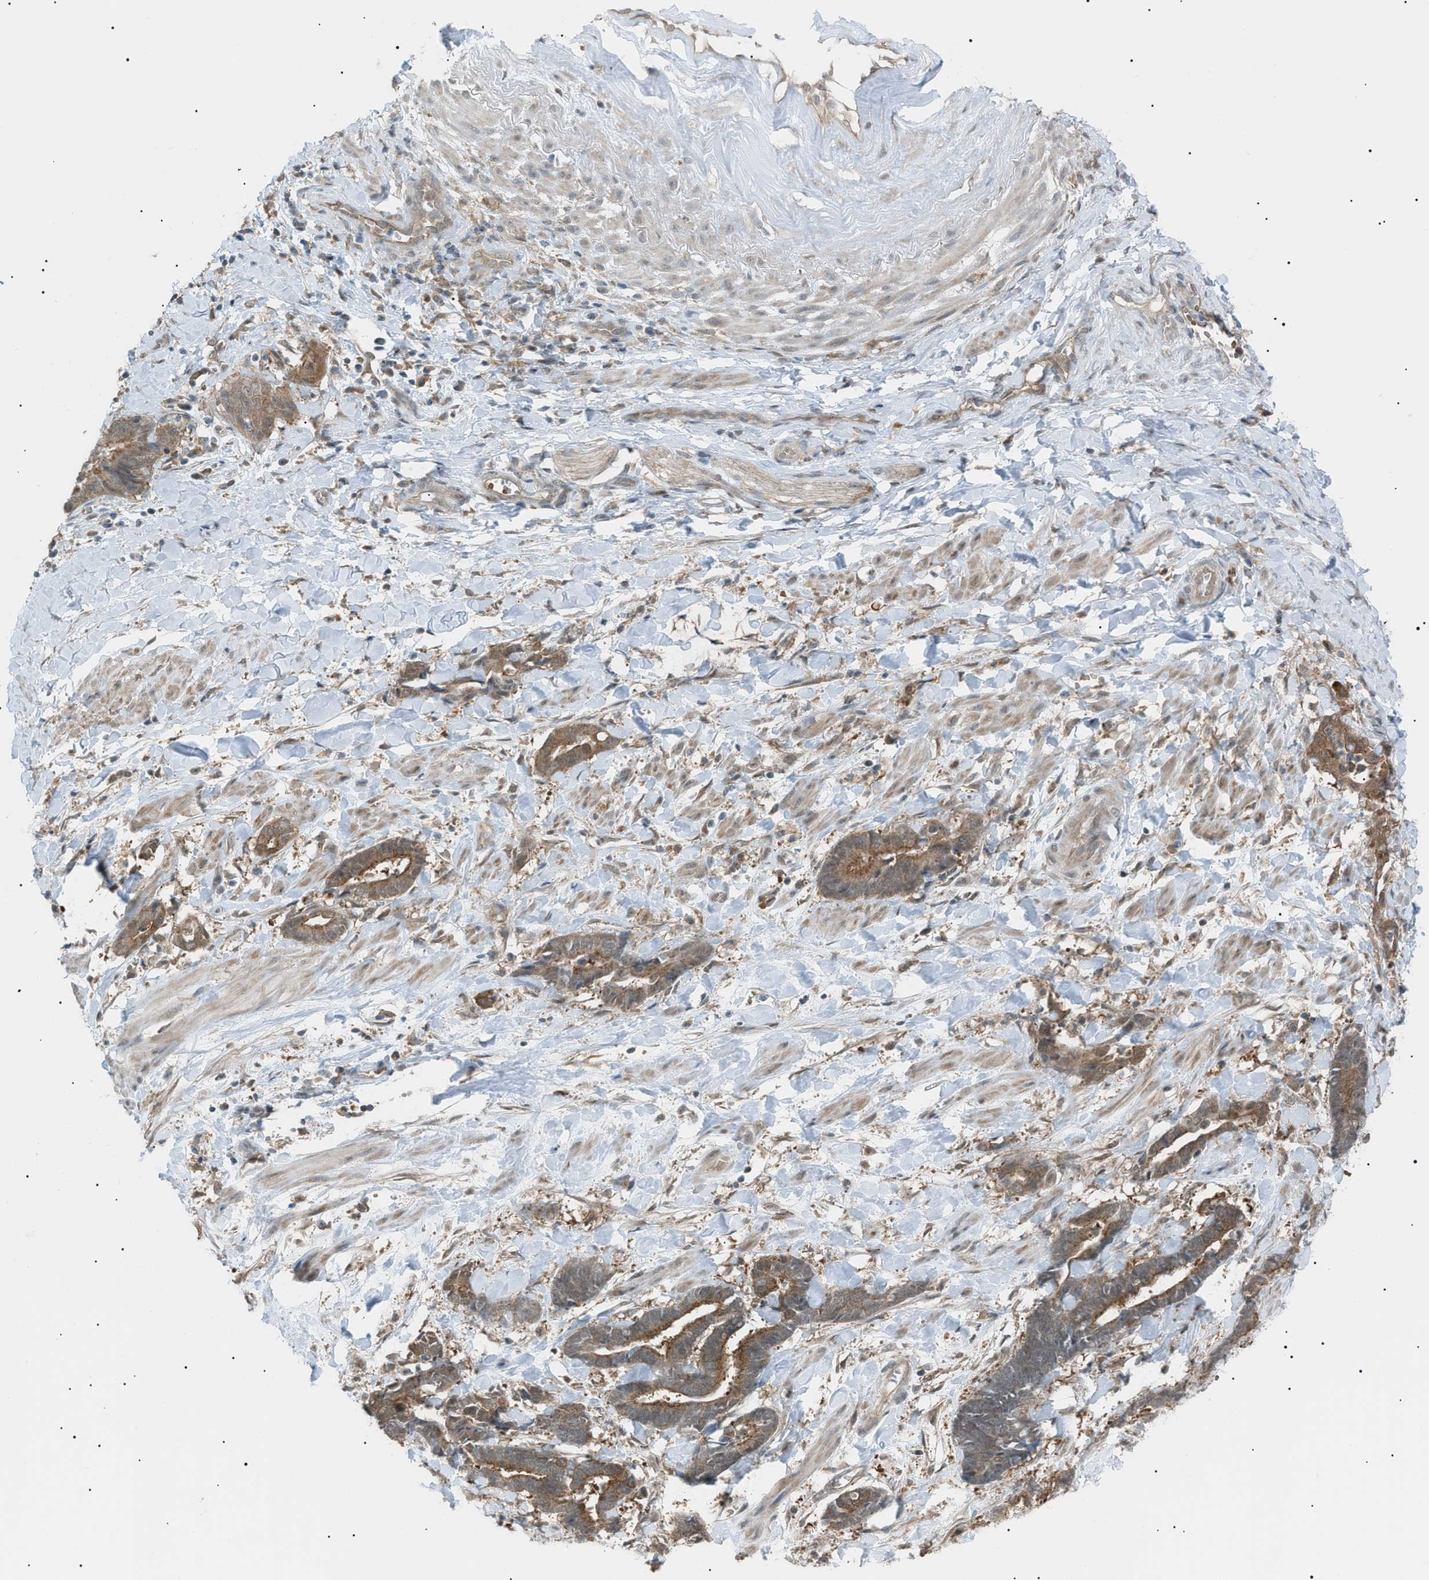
{"staining": {"intensity": "moderate", "quantity": ">75%", "location": "cytoplasmic/membranous"}, "tissue": "cervical cancer", "cell_type": "Tumor cells", "image_type": "cancer", "snomed": [{"axis": "morphology", "description": "Adenocarcinoma, NOS"}, {"axis": "topography", "description": "Cervix"}], "caption": "IHC of cervical cancer shows medium levels of moderate cytoplasmic/membranous expression in approximately >75% of tumor cells.", "gene": "LPIN2", "patient": {"sex": "female", "age": 44}}